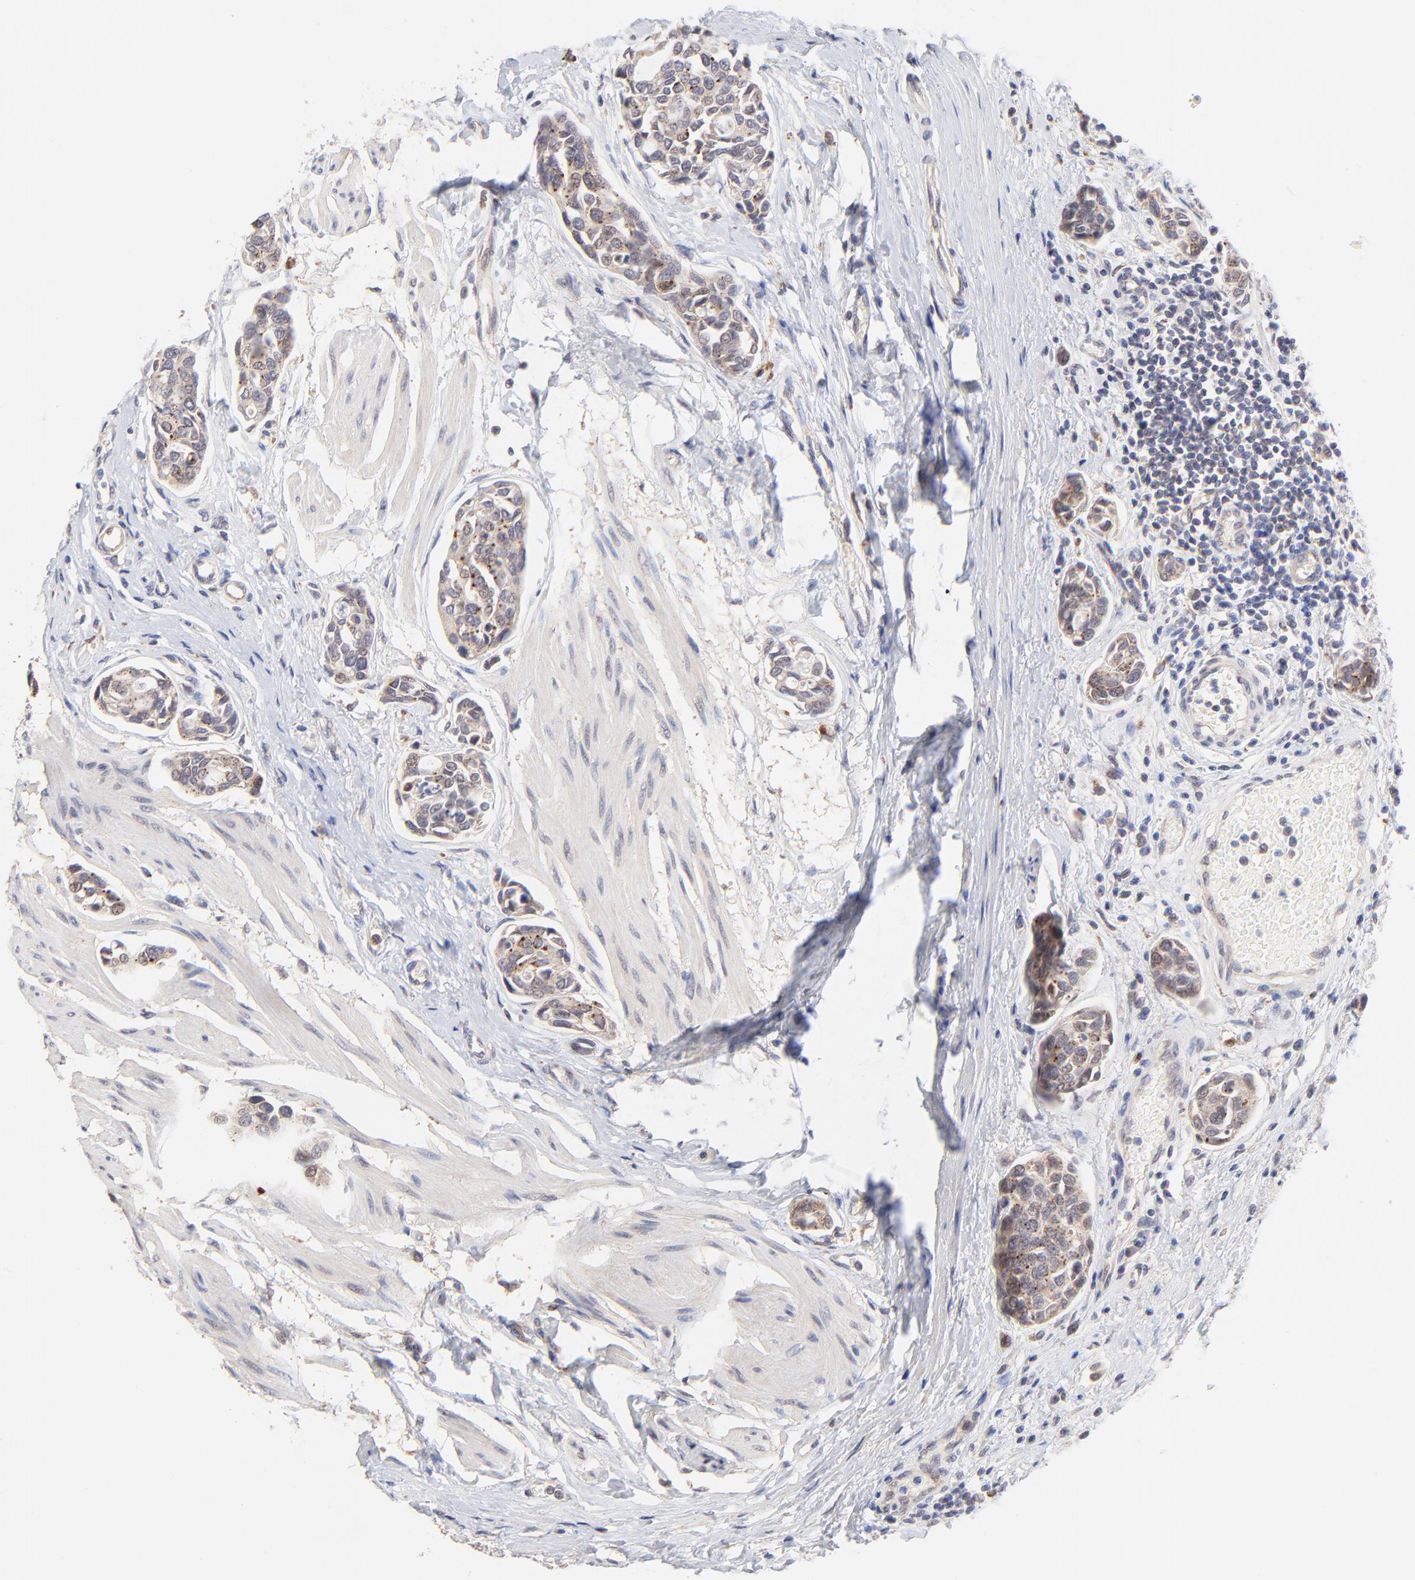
{"staining": {"intensity": "weak", "quantity": "25%-75%", "location": "cytoplasmic/membranous"}, "tissue": "urothelial cancer", "cell_type": "Tumor cells", "image_type": "cancer", "snomed": [{"axis": "morphology", "description": "Urothelial carcinoma, High grade"}, {"axis": "topography", "description": "Urinary bladder"}], "caption": "There is low levels of weak cytoplasmic/membranous staining in tumor cells of urothelial carcinoma (high-grade), as demonstrated by immunohistochemical staining (brown color).", "gene": "PDE4B", "patient": {"sex": "male", "age": 78}}